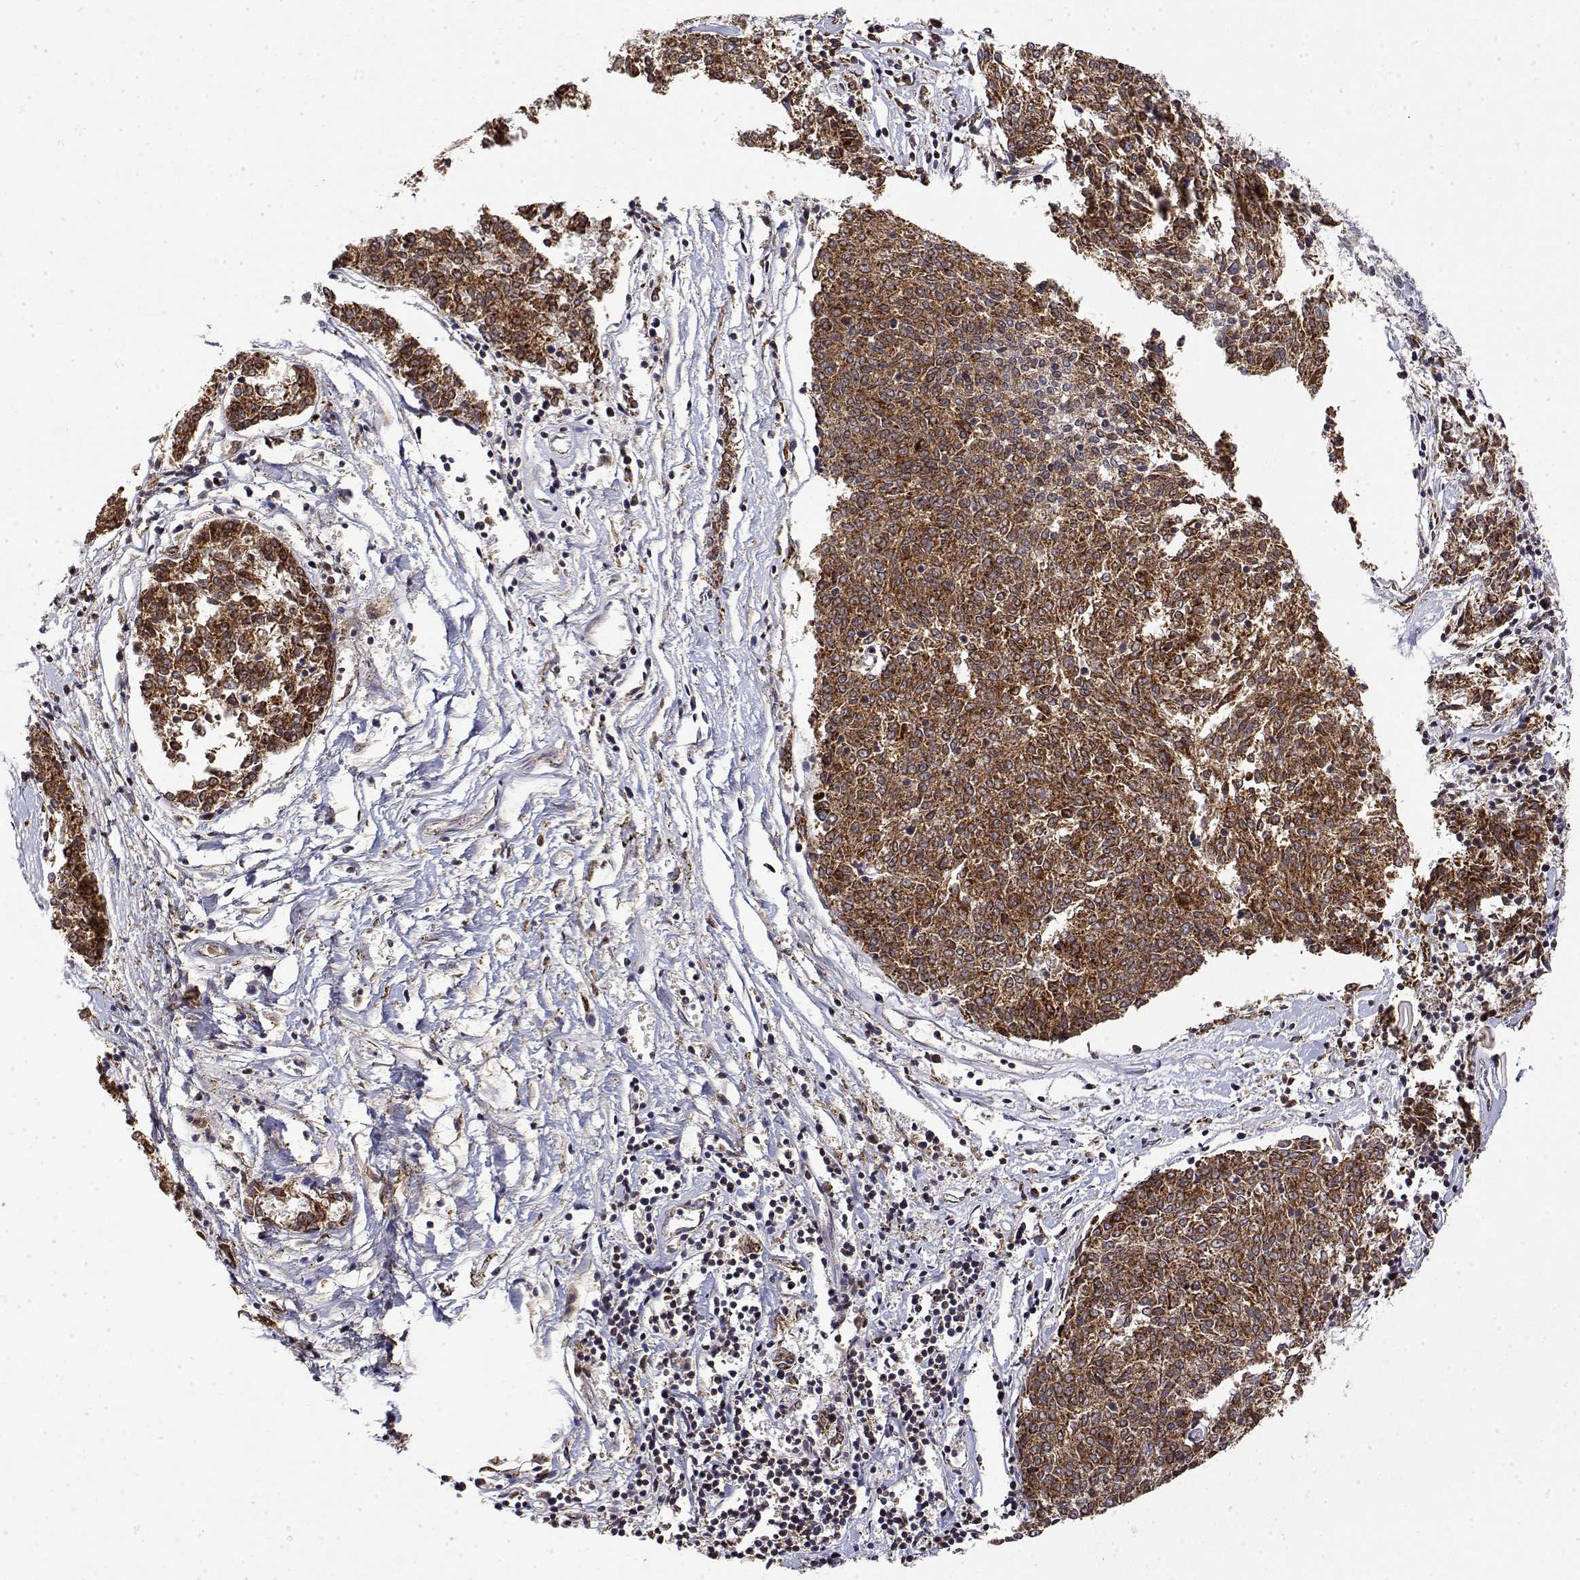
{"staining": {"intensity": "strong", "quantity": ">75%", "location": "cytoplasmic/membranous"}, "tissue": "melanoma", "cell_type": "Tumor cells", "image_type": "cancer", "snomed": [{"axis": "morphology", "description": "Malignant melanoma, NOS"}, {"axis": "topography", "description": "Skin"}], "caption": "Protein expression analysis of human melanoma reveals strong cytoplasmic/membranous positivity in about >75% of tumor cells. The protein is stained brown, and the nuclei are stained in blue (DAB (3,3'-diaminobenzidine) IHC with brightfield microscopy, high magnification).", "gene": "GADD45GIP1", "patient": {"sex": "female", "age": 72}}